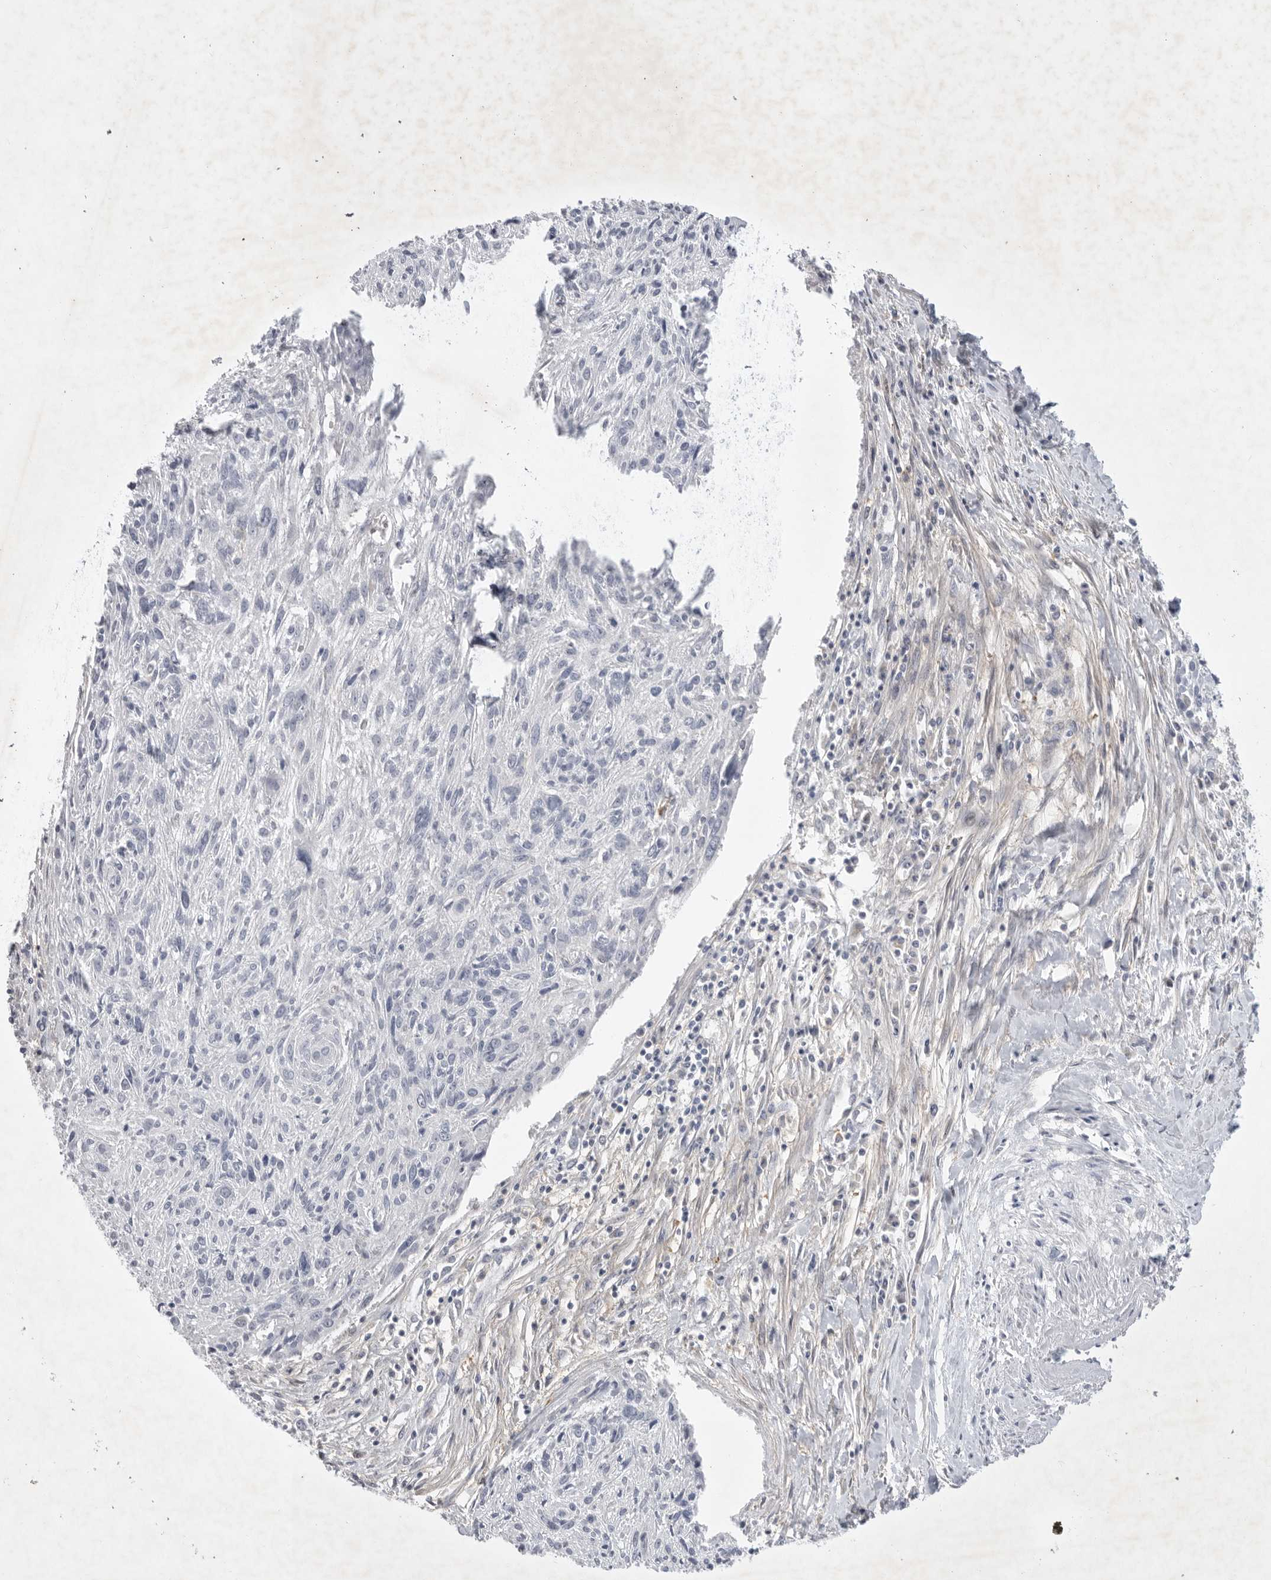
{"staining": {"intensity": "negative", "quantity": "none", "location": "none"}, "tissue": "cervical cancer", "cell_type": "Tumor cells", "image_type": "cancer", "snomed": [{"axis": "morphology", "description": "Squamous cell carcinoma, NOS"}, {"axis": "topography", "description": "Cervix"}], "caption": "This image is of cervical squamous cell carcinoma stained with IHC to label a protein in brown with the nuclei are counter-stained blue. There is no positivity in tumor cells.", "gene": "SIGLEC10", "patient": {"sex": "female", "age": 51}}